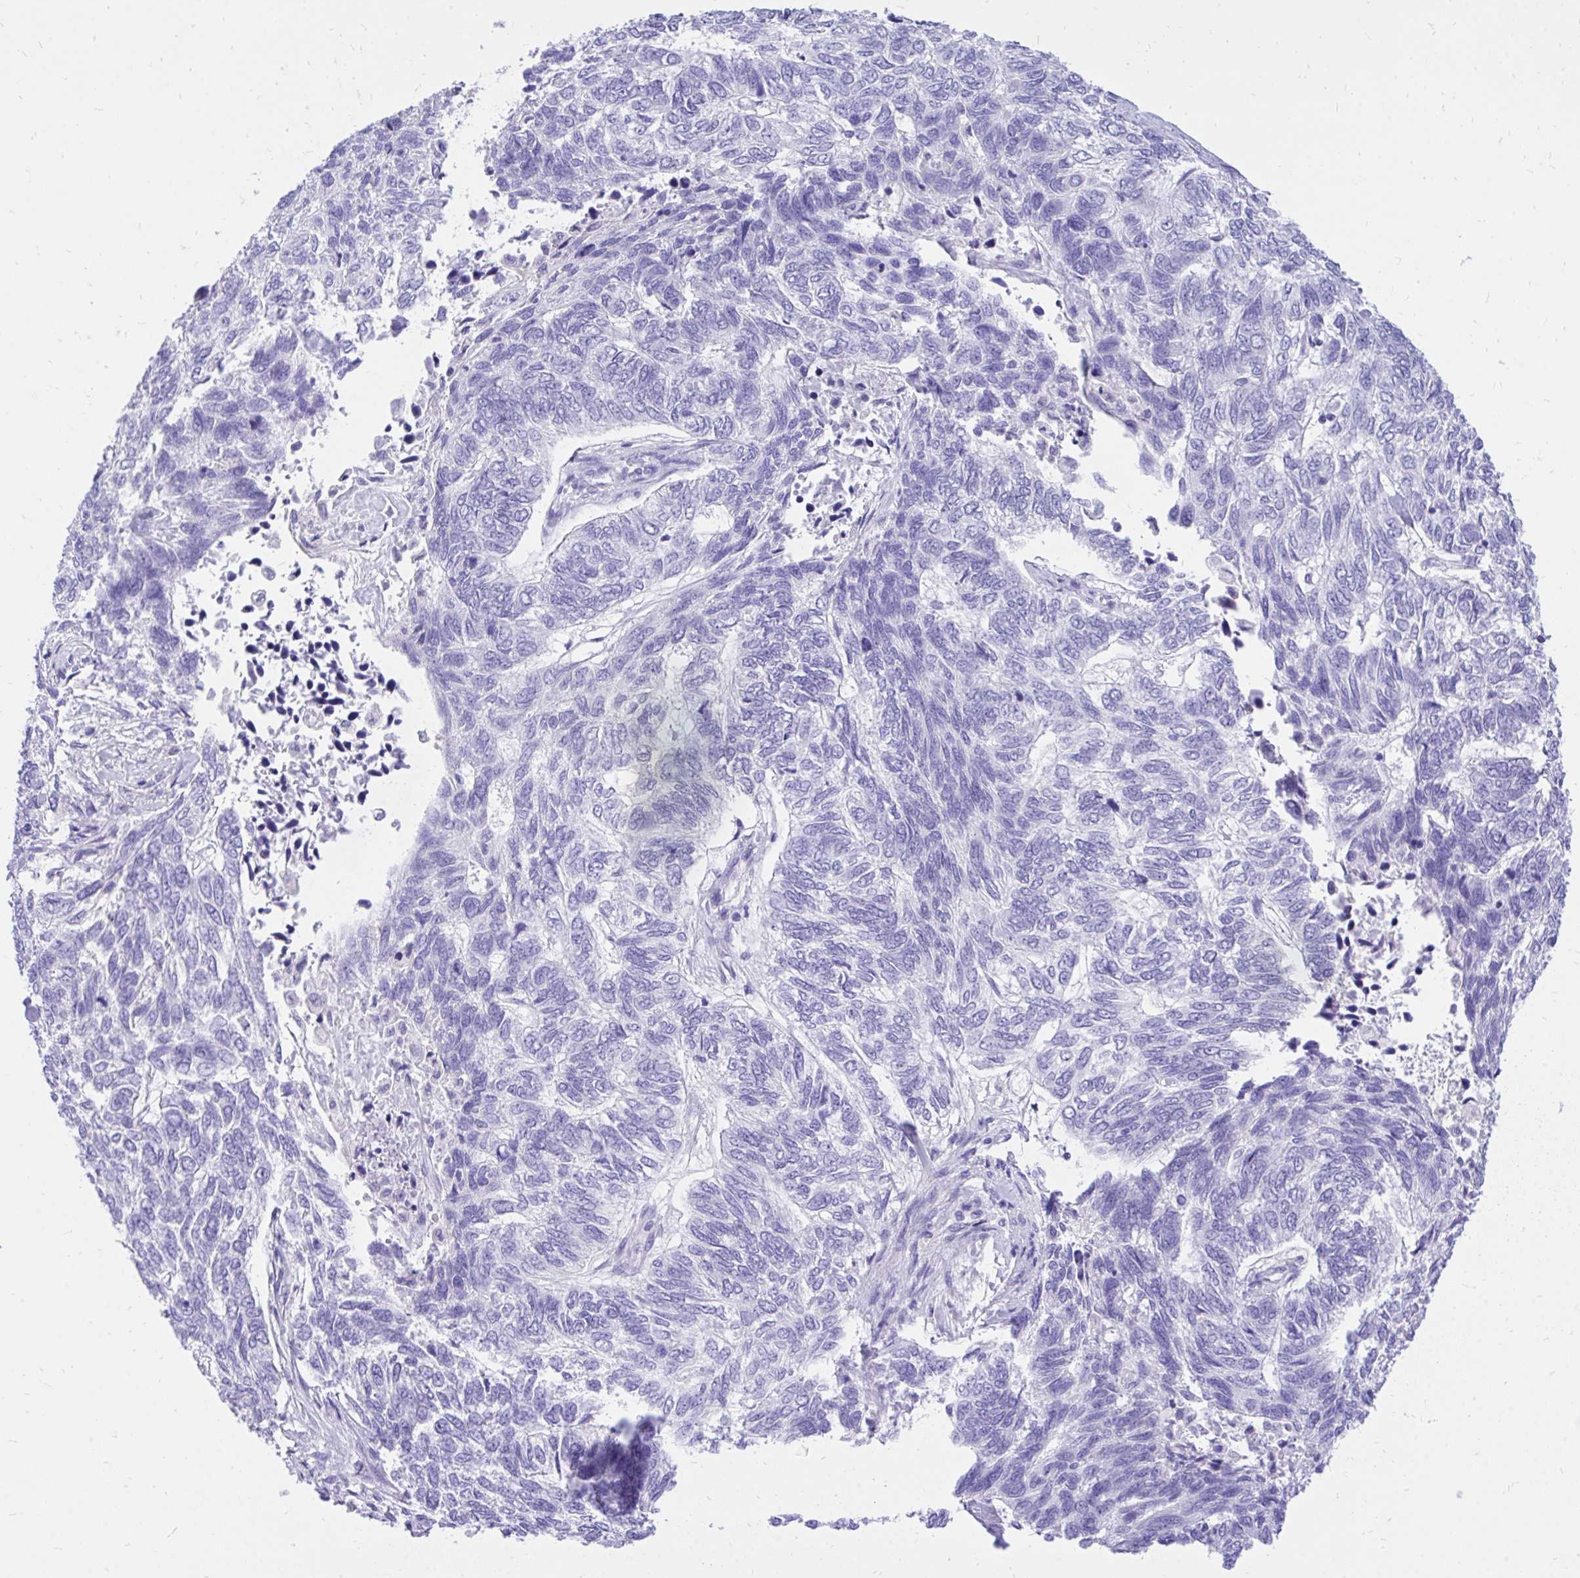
{"staining": {"intensity": "negative", "quantity": "none", "location": "none"}, "tissue": "skin cancer", "cell_type": "Tumor cells", "image_type": "cancer", "snomed": [{"axis": "morphology", "description": "Basal cell carcinoma"}, {"axis": "topography", "description": "Skin"}], "caption": "Basal cell carcinoma (skin) was stained to show a protein in brown. There is no significant staining in tumor cells. (Stains: DAB IHC with hematoxylin counter stain, Microscopy: brightfield microscopy at high magnification).", "gene": "MON1A", "patient": {"sex": "female", "age": 65}}